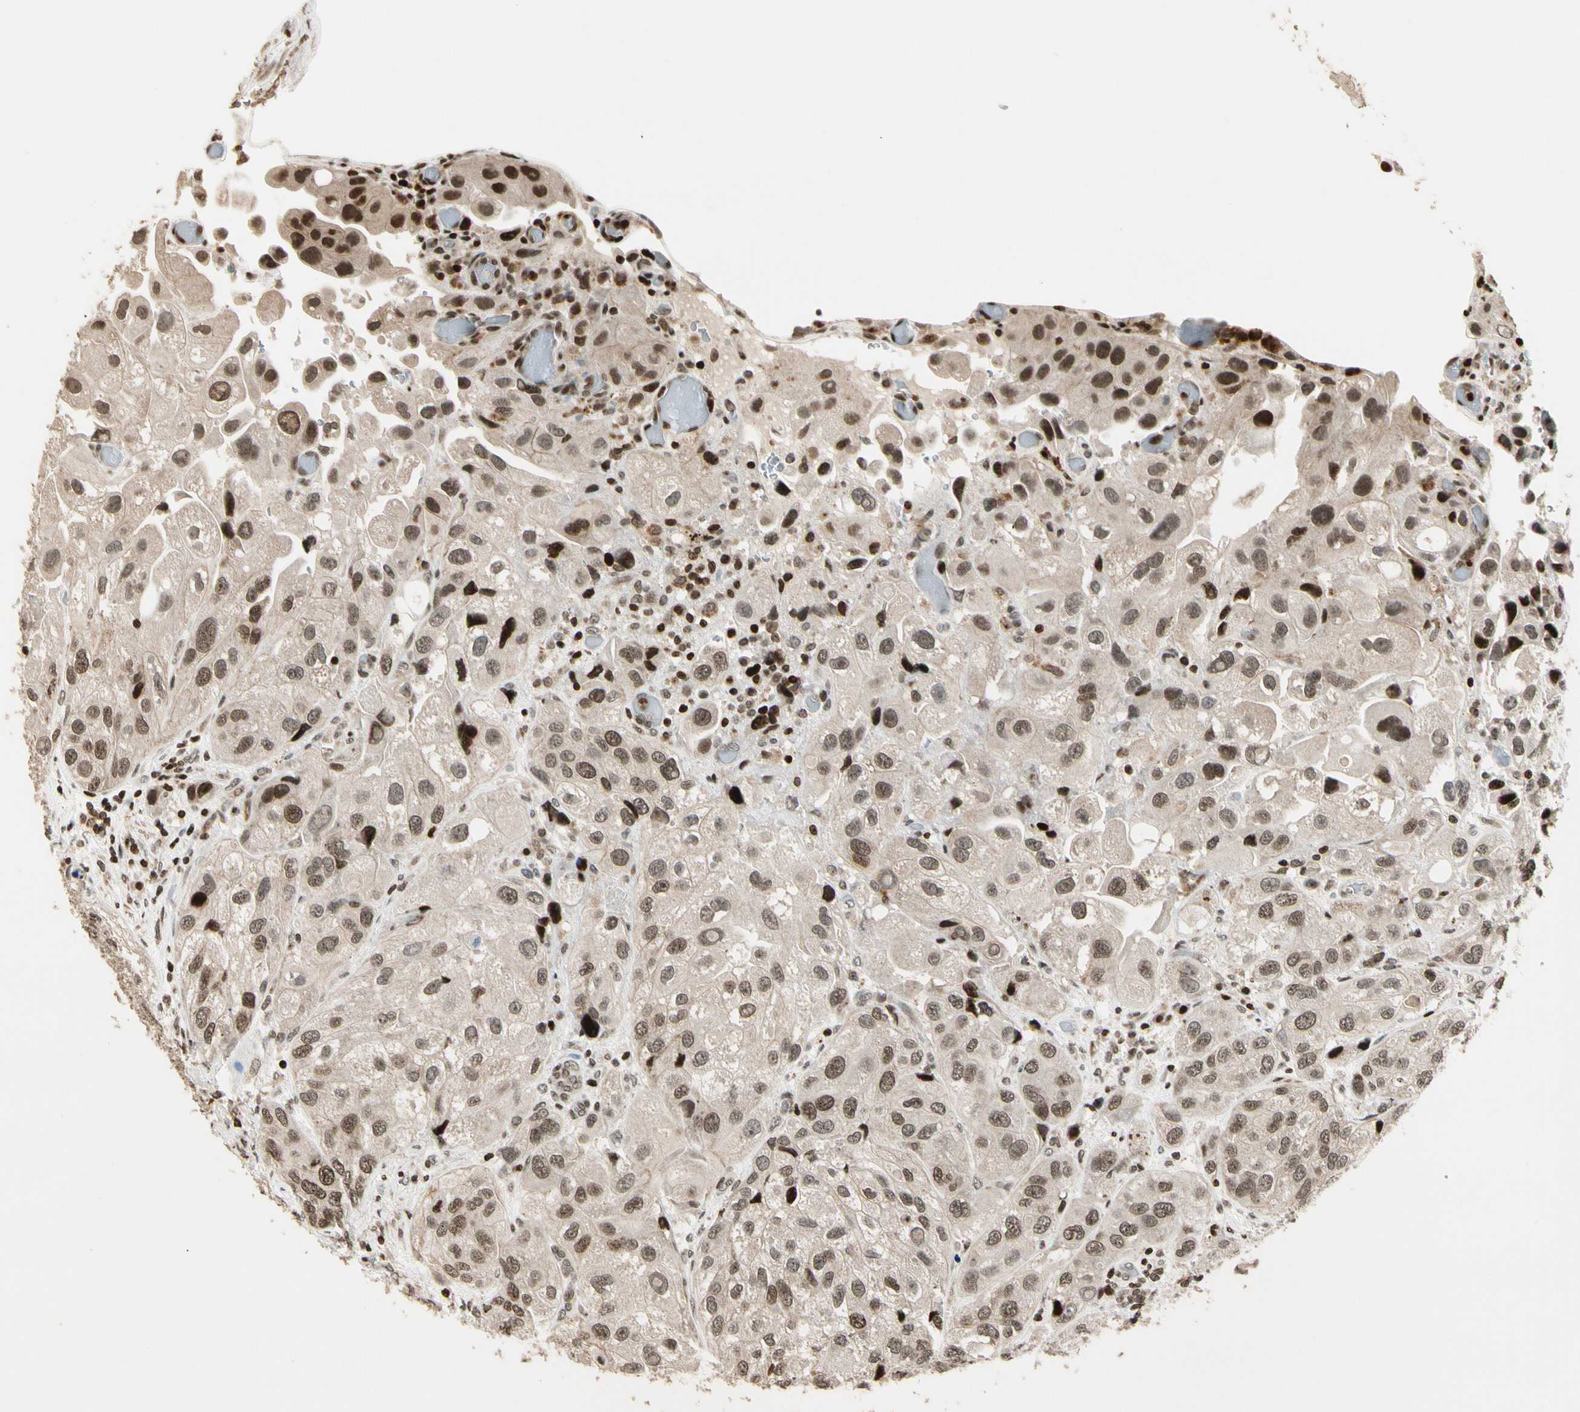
{"staining": {"intensity": "moderate", "quantity": ">75%", "location": "nuclear"}, "tissue": "urothelial cancer", "cell_type": "Tumor cells", "image_type": "cancer", "snomed": [{"axis": "morphology", "description": "Urothelial carcinoma, High grade"}, {"axis": "topography", "description": "Urinary bladder"}], "caption": "Urothelial carcinoma (high-grade) stained for a protein exhibits moderate nuclear positivity in tumor cells.", "gene": "TSHZ3", "patient": {"sex": "female", "age": 64}}